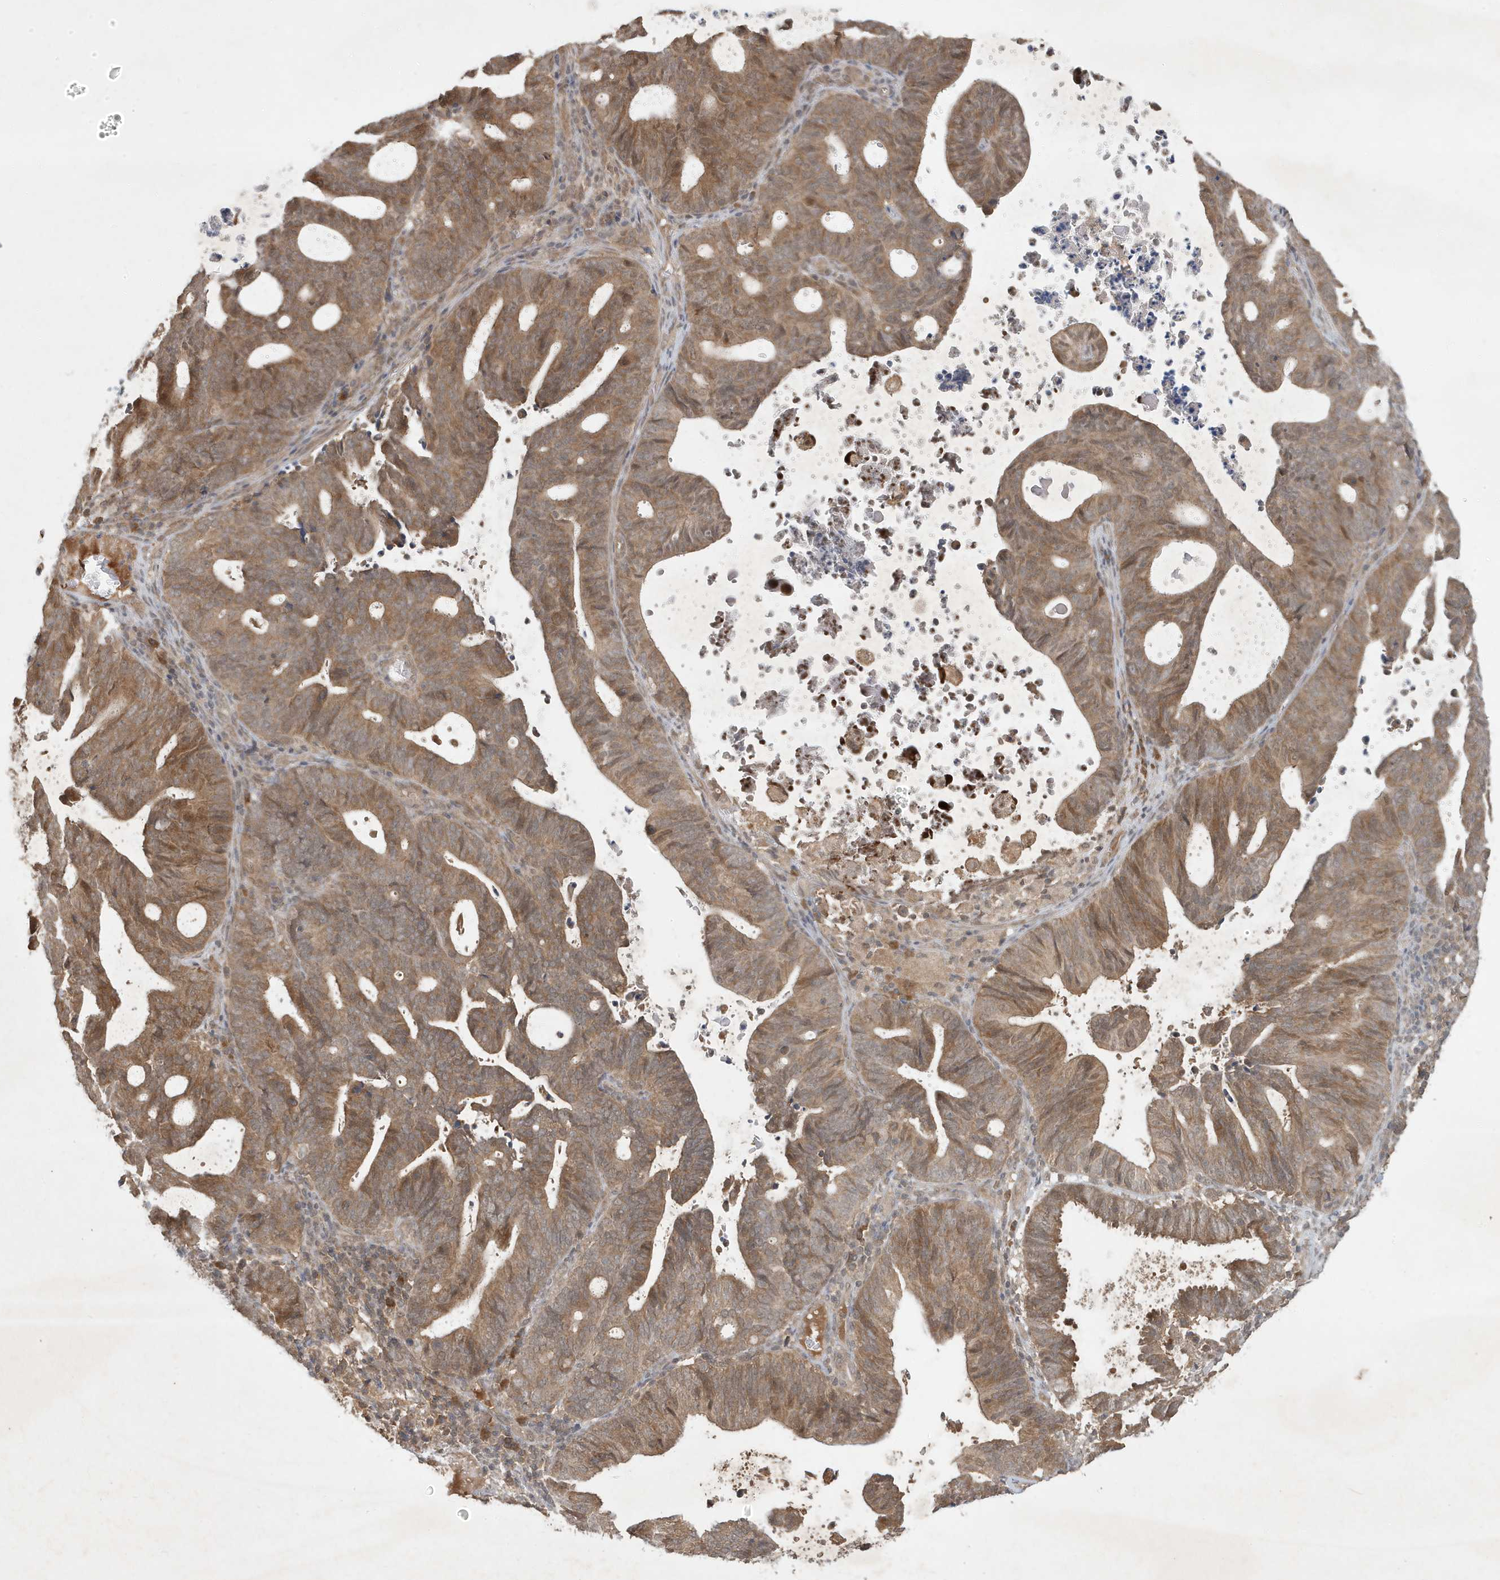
{"staining": {"intensity": "moderate", "quantity": ">75%", "location": "cytoplasmic/membranous"}, "tissue": "endometrial cancer", "cell_type": "Tumor cells", "image_type": "cancer", "snomed": [{"axis": "morphology", "description": "Adenocarcinoma, NOS"}, {"axis": "topography", "description": "Uterus"}], "caption": "Immunohistochemistry of endometrial cancer exhibits medium levels of moderate cytoplasmic/membranous expression in about >75% of tumor cells.", "gene": "ABCB9", "patient": {"sex": "female", "age": 83}}